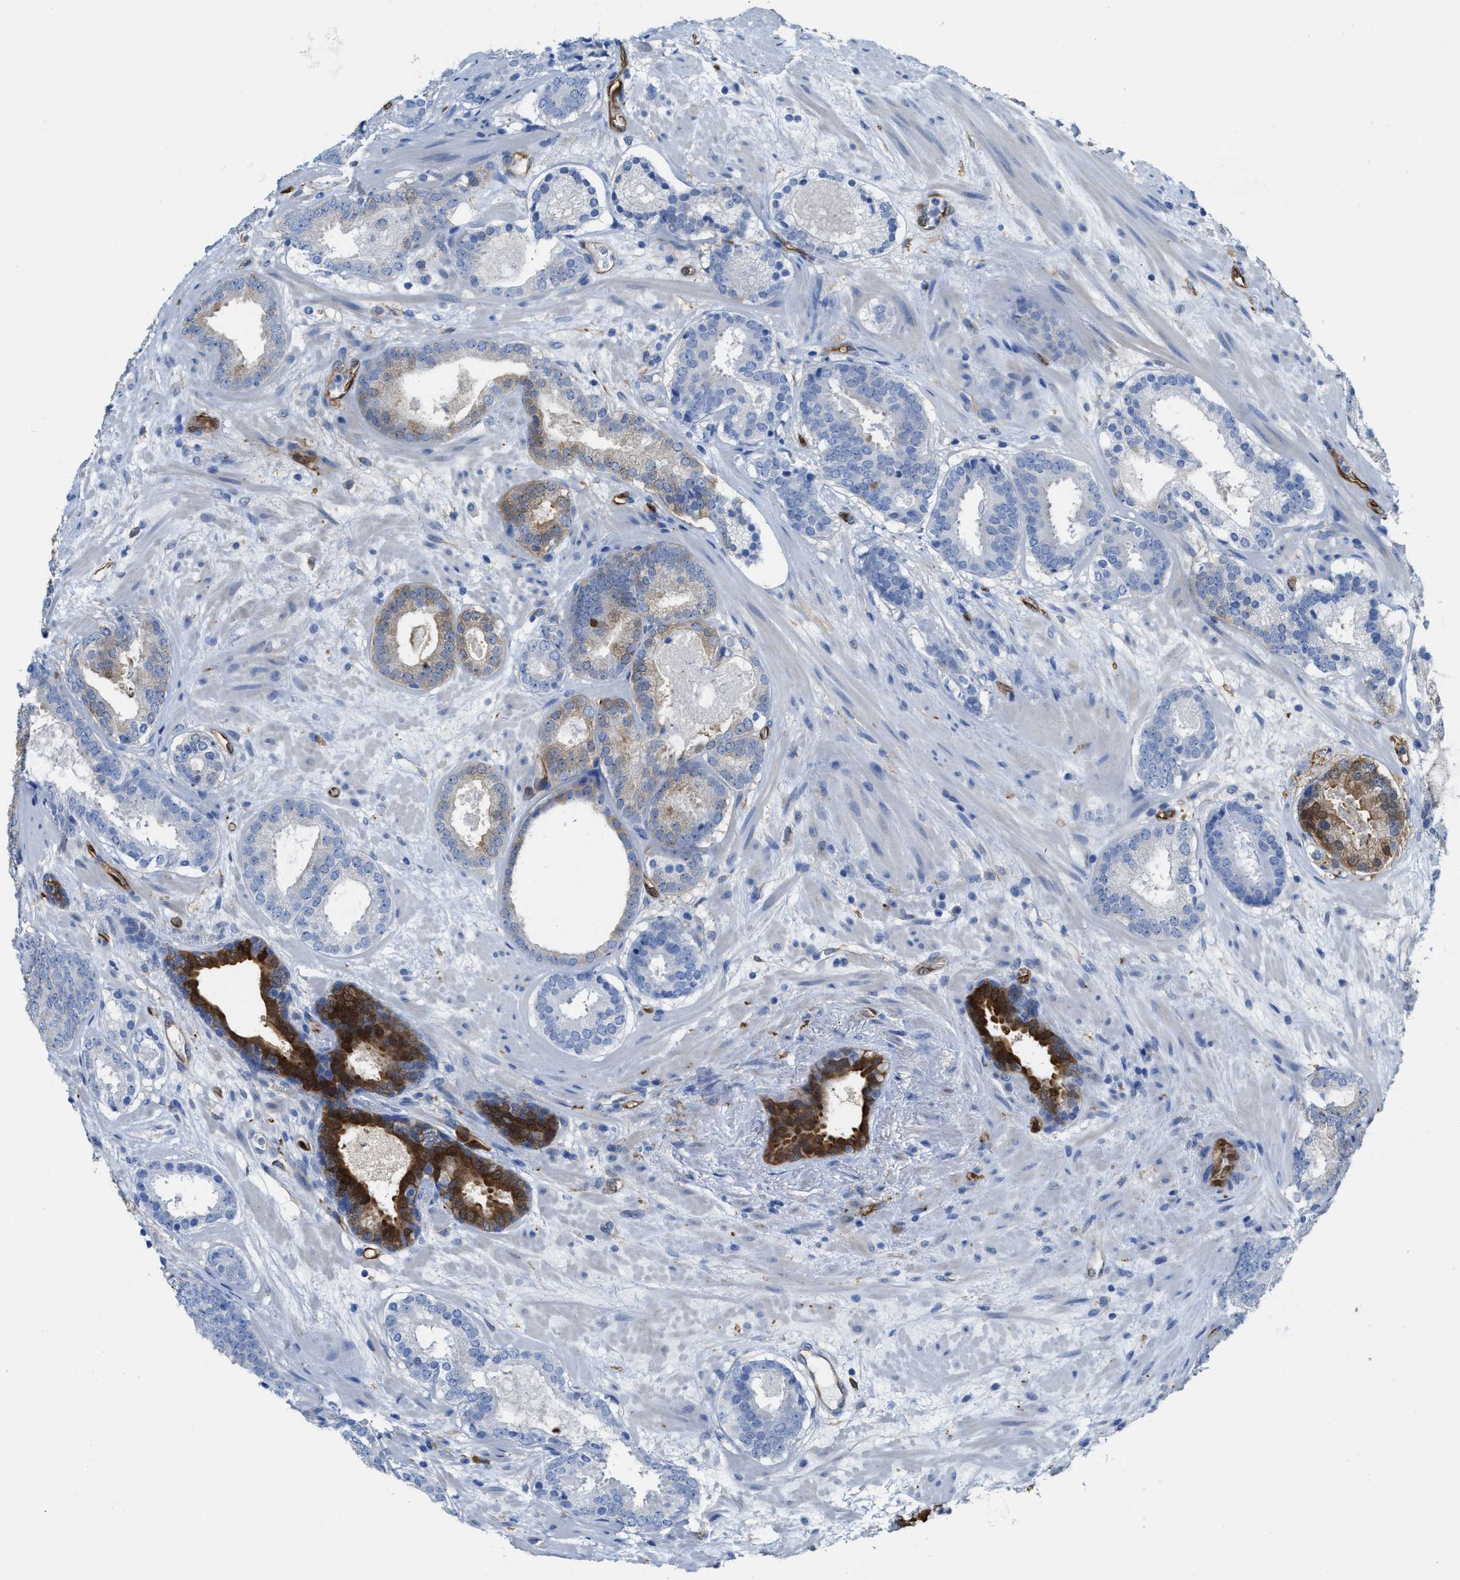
{"staining": {"intensity": "weak", "quantity": "<25%", "location": "cytoplasmic/membranous"}, "tissue": "prostate cancer", "cell_type": "Tumor cells", "image_type": "cancer", "snomed": [{"axis": "morphology", "description": "Adenocarcinoma, Low grade"}, {"axis": "topography", "description": "Prostate"}], "caption": "Prostate cancer (low-grade adenocarcinoma) was stained to show a protein in brown. There is no significant staining in tumor cells.", "gene": "ASS1", "patient": {"sex": "male", "age": 69}}